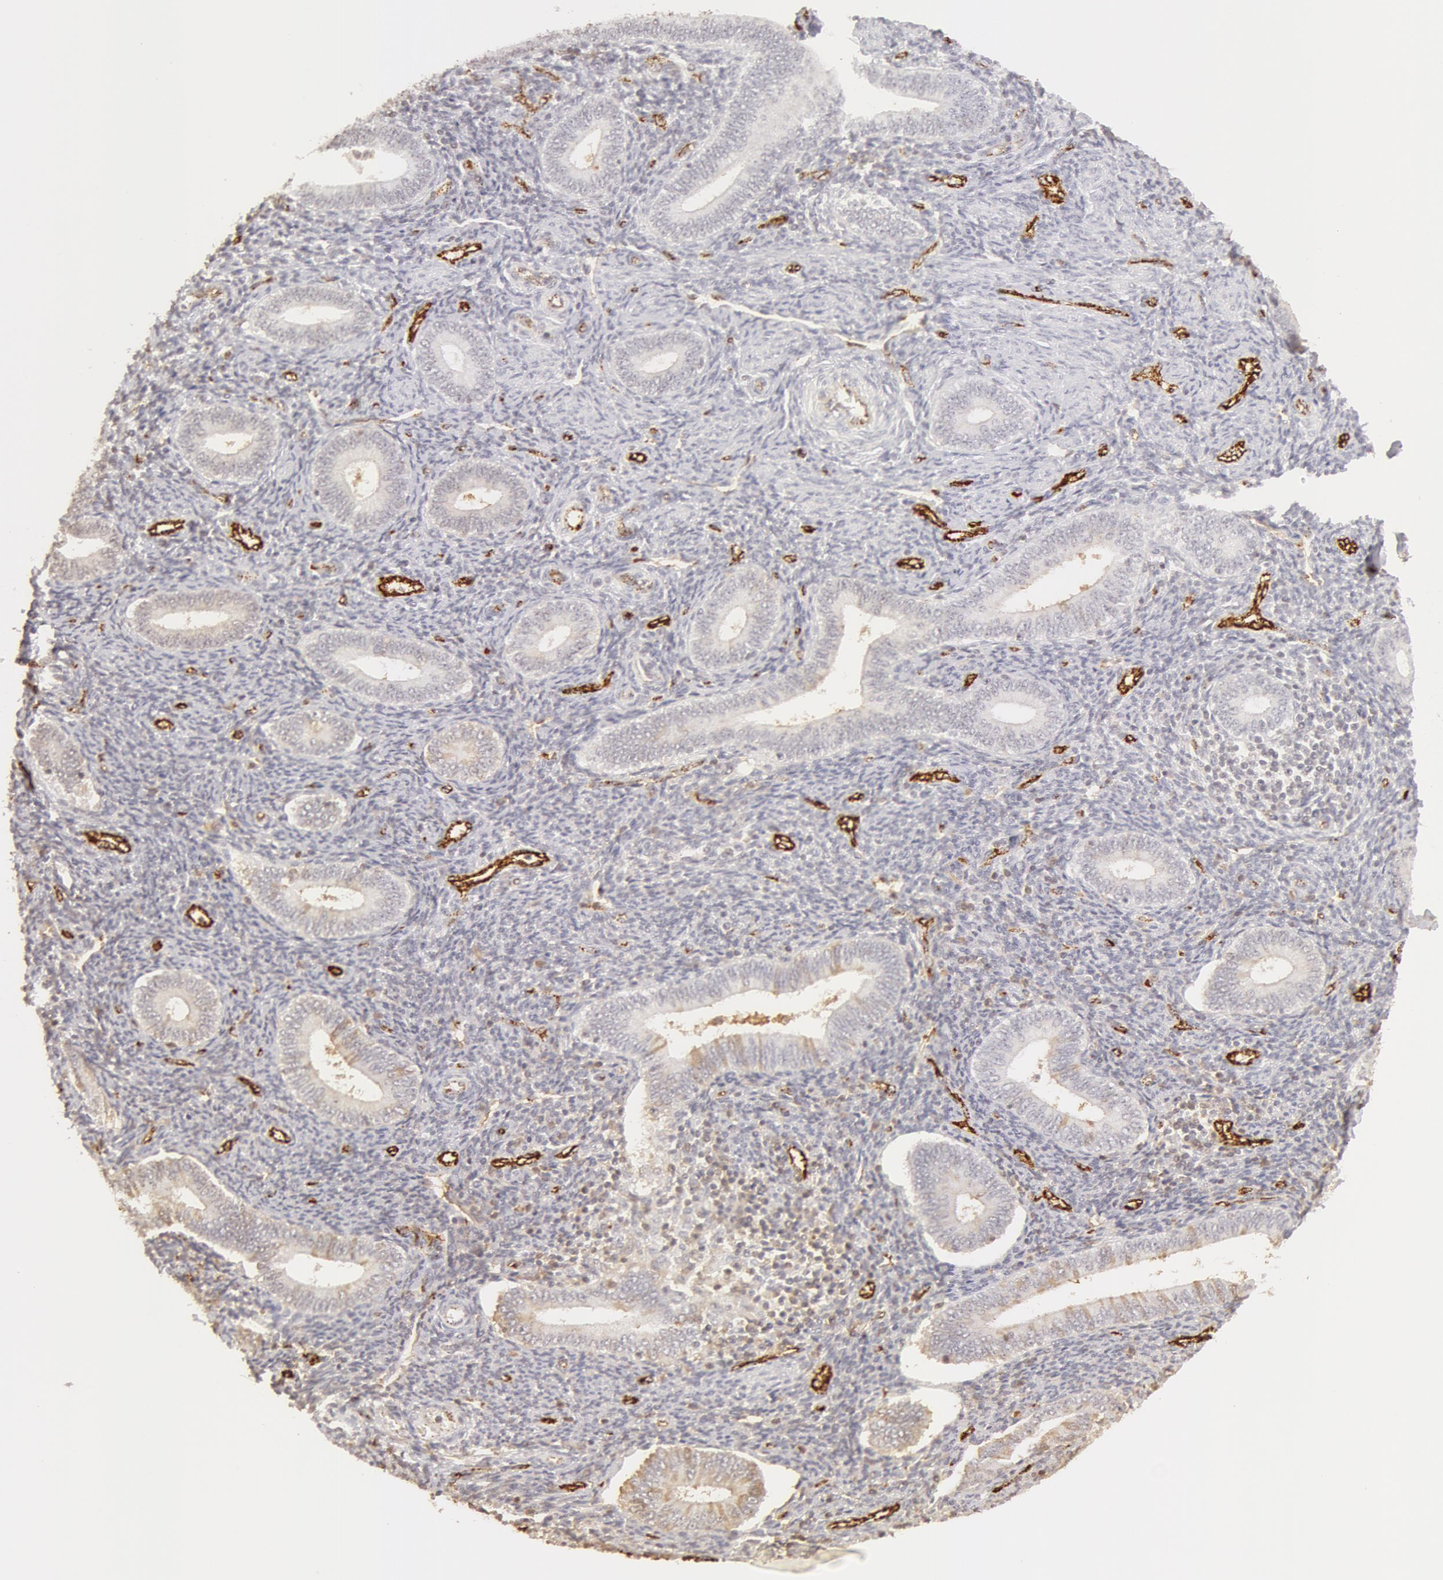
{"staining": {"intensity": "negative", "quantity": "none", "location": "none"}, "tissue": "endometrium", "cell_type": "Cells in endometrial stroma", "image_type": "normal", "snomed": [{"axis": "morphology", "description": "Normal tissue, NOS"}, {"axis": "topography", "description": "Endometrium"}], "caption": "A histopathology image of endometrium stained for a protein reveals no brown staining in cells in endometrial stroma. (DAB immunohistochemistry (IHC) visualized using brightfield microscopy, high magnification).", "gene": "VWF", "patient": {"sex": "female", "age": 35}}